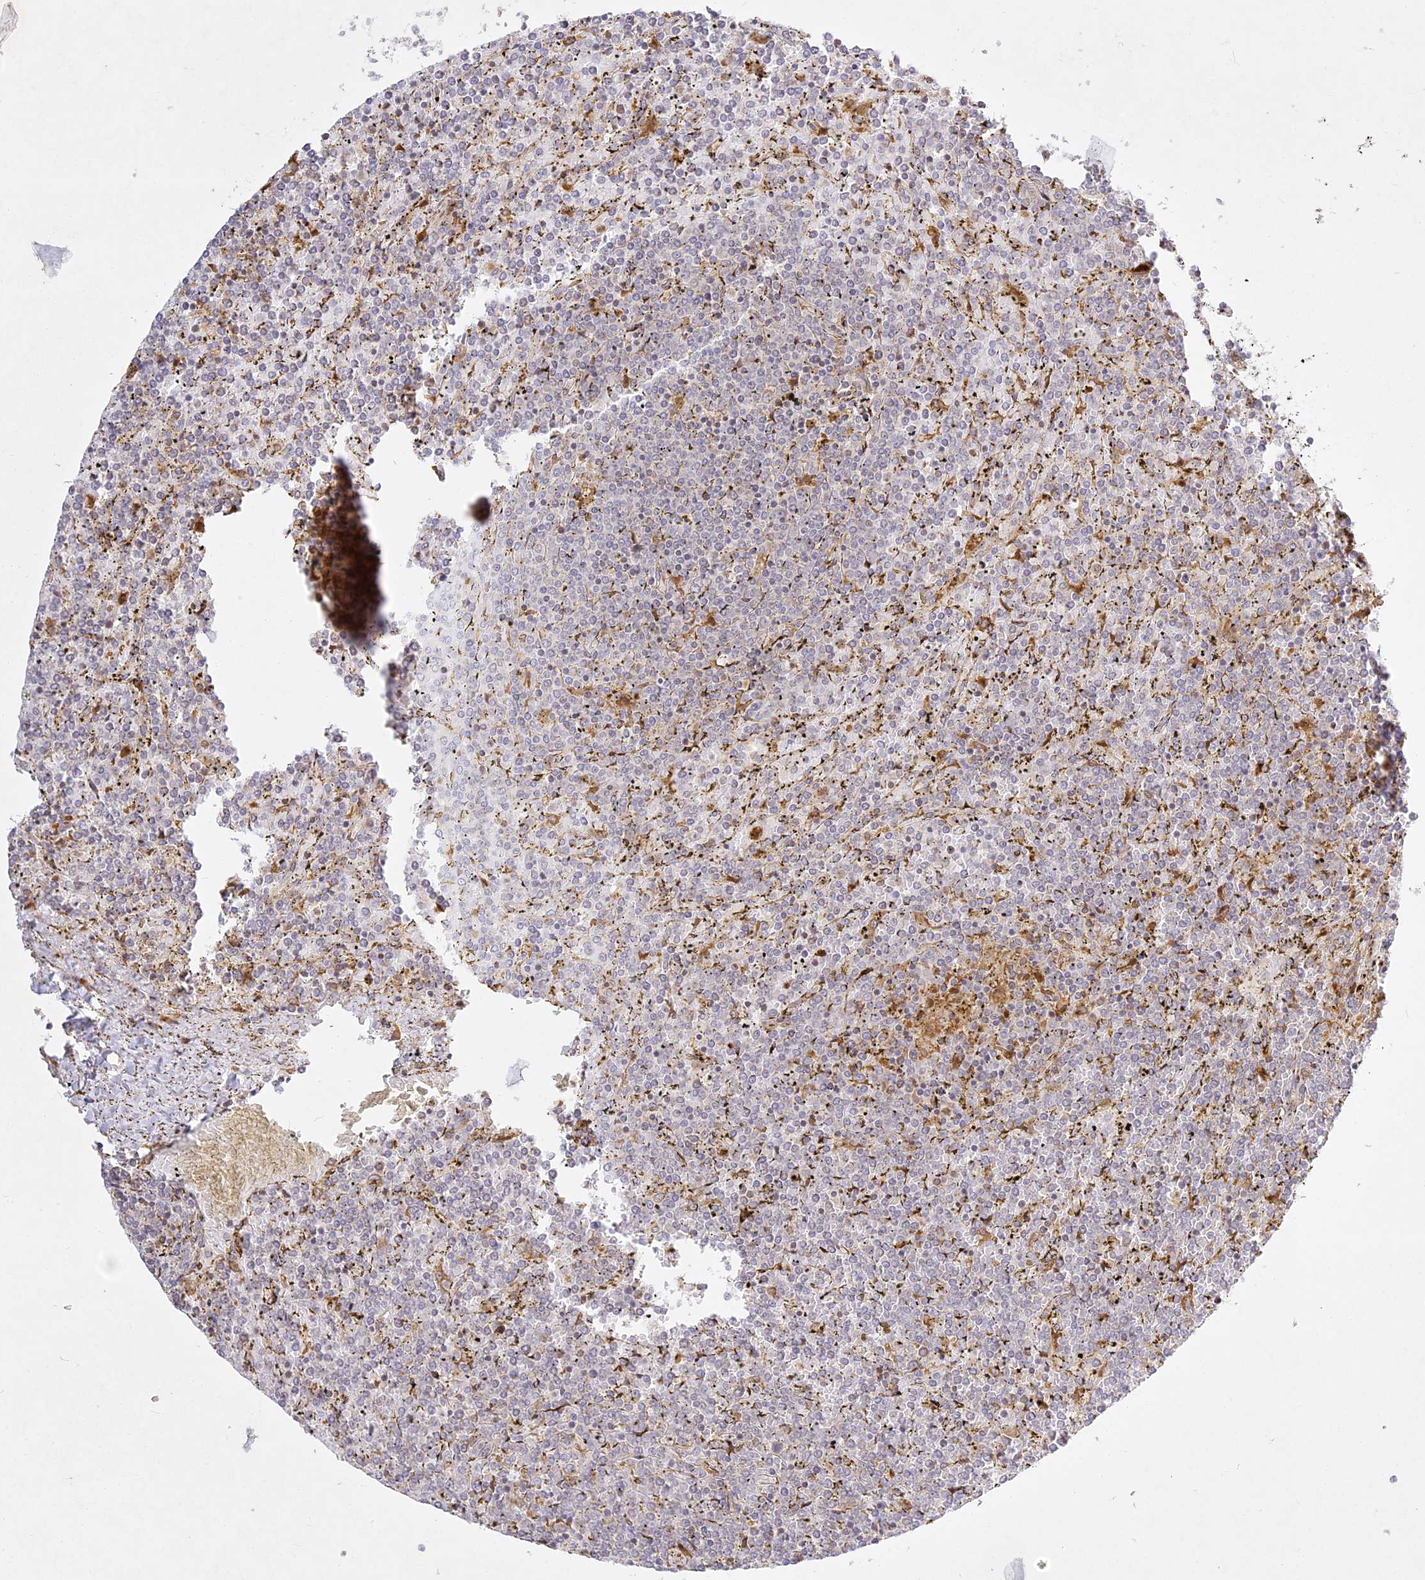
{"staining": {"intensity": "negative", "quantity": "none", "location": "none"}, "tissue": "lymphoma", "cell_type": "Tumor cells", "image_type": "cancer", "snomed": [{"axis": "morphology", "description": "Malignant lymphoma, non-Hodgkin's type, Low grade"}, {"axis": "topography", "description": "Spleen"}], "caption": "There is no significant positivity in tumor cells of lymphoma.", "gene": "SLC30A5", "patient": {"sex": "female", "age": 19}}